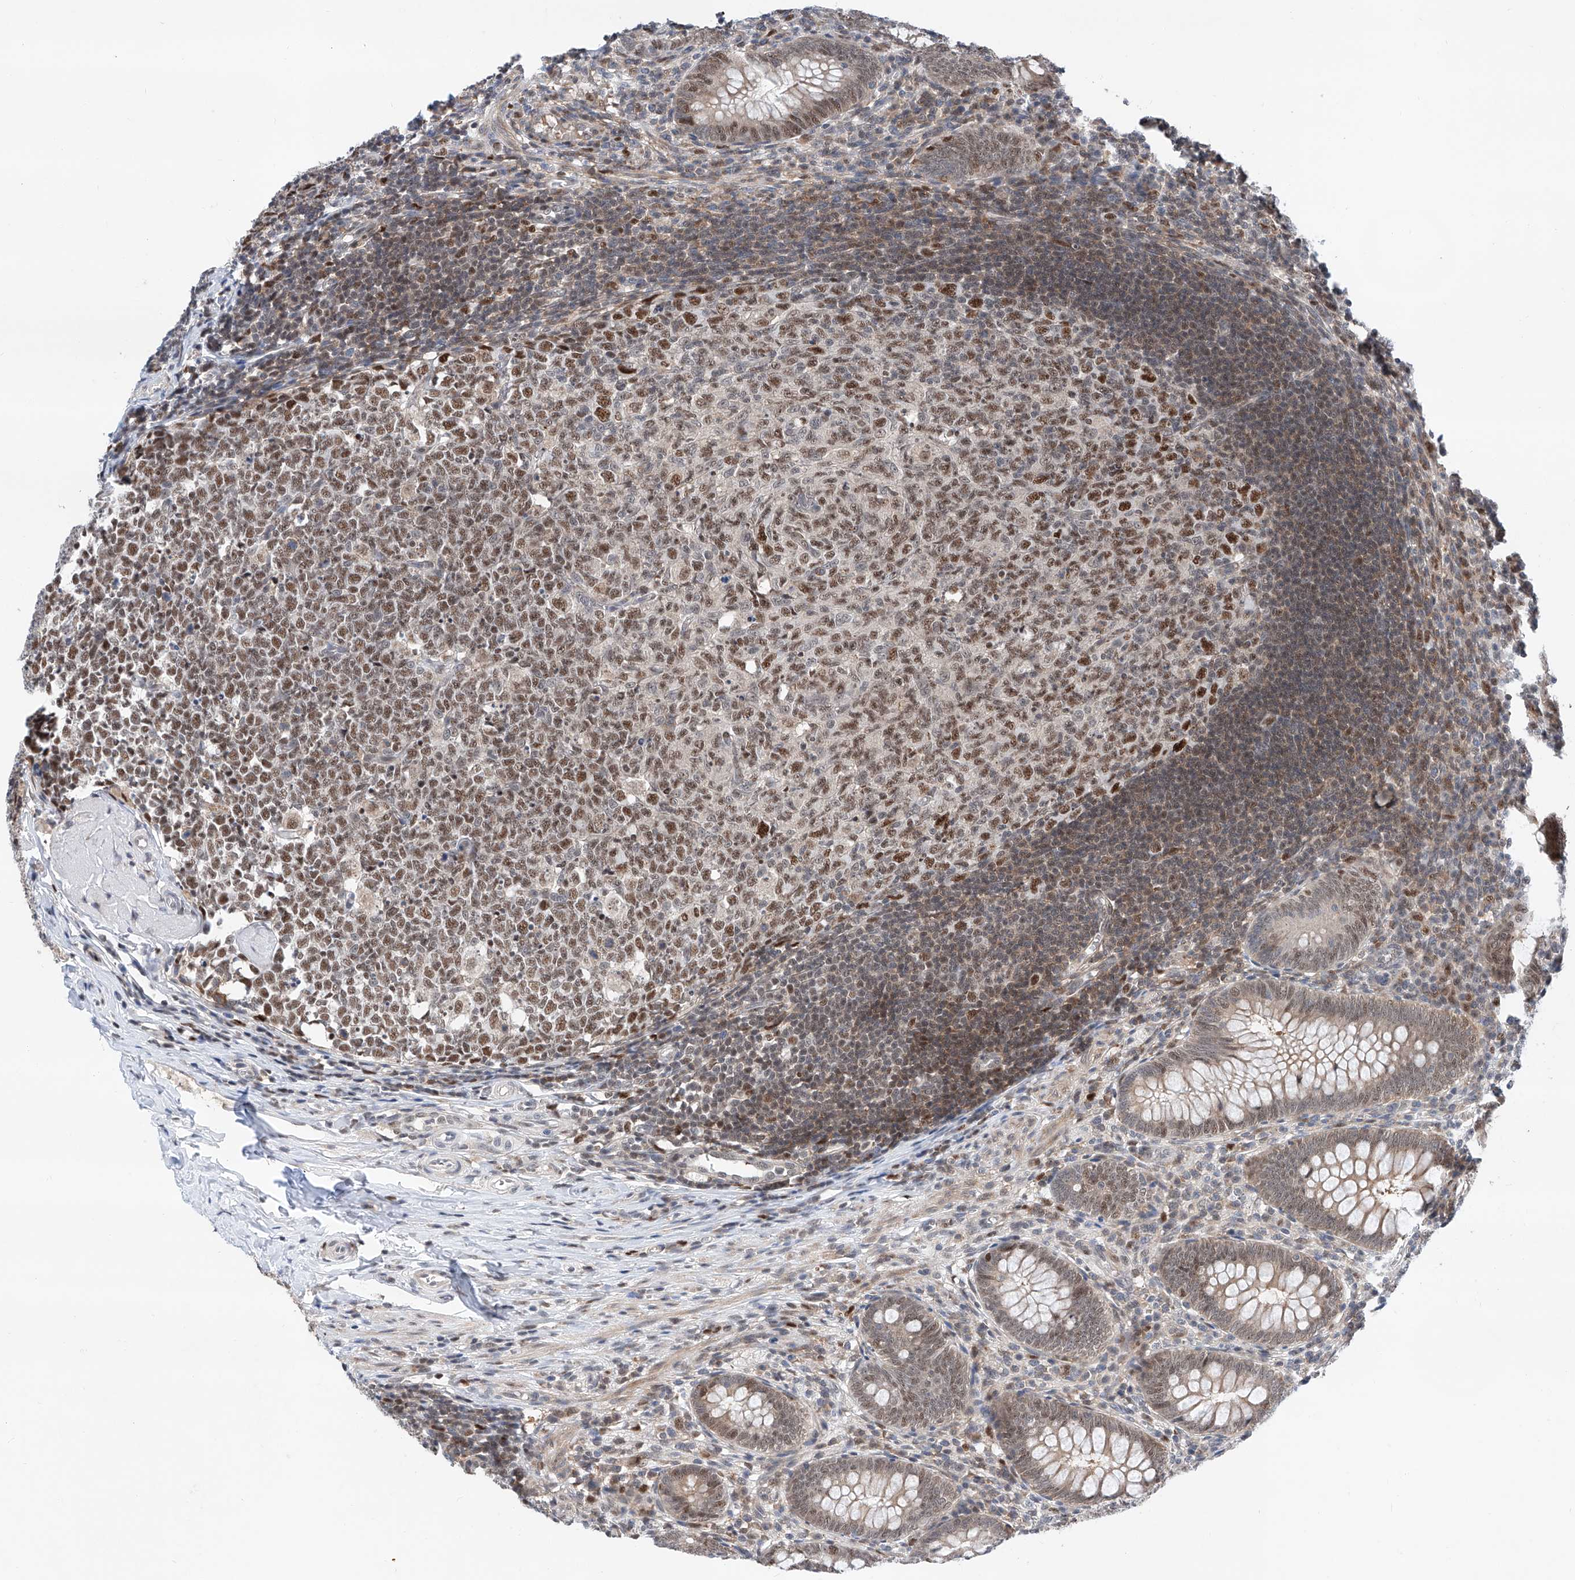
{"staining": {"intensity": "moderate", "quantity": "25%-75%", "location": "cytoplasmic/membranous,nuclear"}, "tissue": "appendix", "cell_type": "Glandular cells", "image_type": "normal", "snomed": [{"axis": "morphology", "description": "Normal tissue, NOS"}, {"axis": "topography", "description": "Appendix"}], "caption": "Appendix stained with DAB immunohistochemistry (IHC) shows medium levels of moderate cytoplasmic/membranous,nuclear positivity in approximately 25%-75% of glandular cells.", "gene": "SNRNP200", "patient": {"sex": "male", "age": 14}}